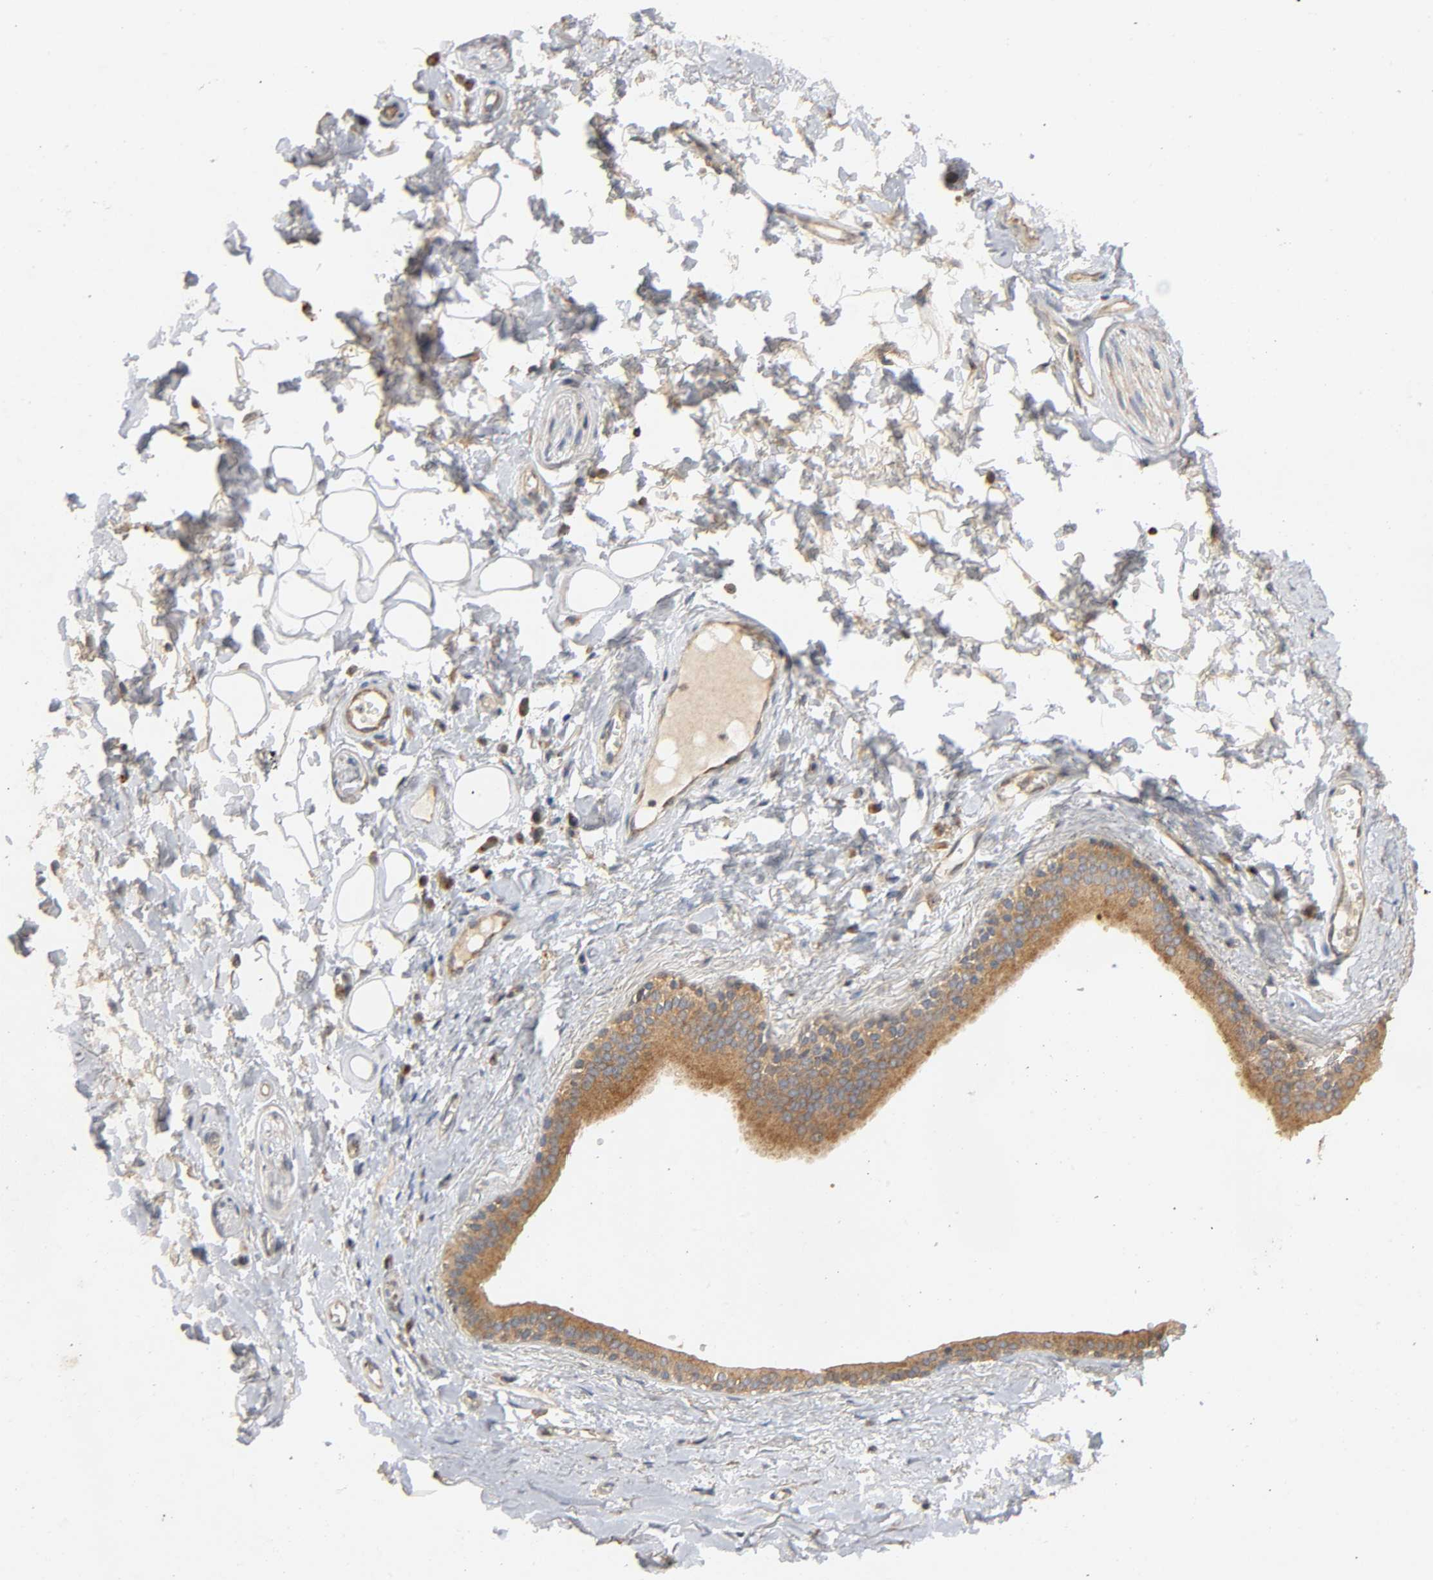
{"staining": {"intensity": "weak", "quantity": ">75%", "location": "cytoplasmic/membranous"}, "tissue": "adipose tissue", "cell_type": "Adipocytes", "image_type": "normal", "snomed": [{"axis": "morphology", "description": "Normal tissue, NOS"}, {"axis": "morphology", "description": "Inflammation, NOS"}, {"axis": "topography", "description": "Salivary gland"}, {"axis": "topography", "description": "Peripheral nerve tissue"}], "caption": "An image showing weak cytoplasmic/membranous staining in about >75% of adipocytes in unremarkable adipose tissue, as visualized by brown immunohistochemical staining.", "gene": "IKBKB", "patient": {"sex": "female", "age": 75}}